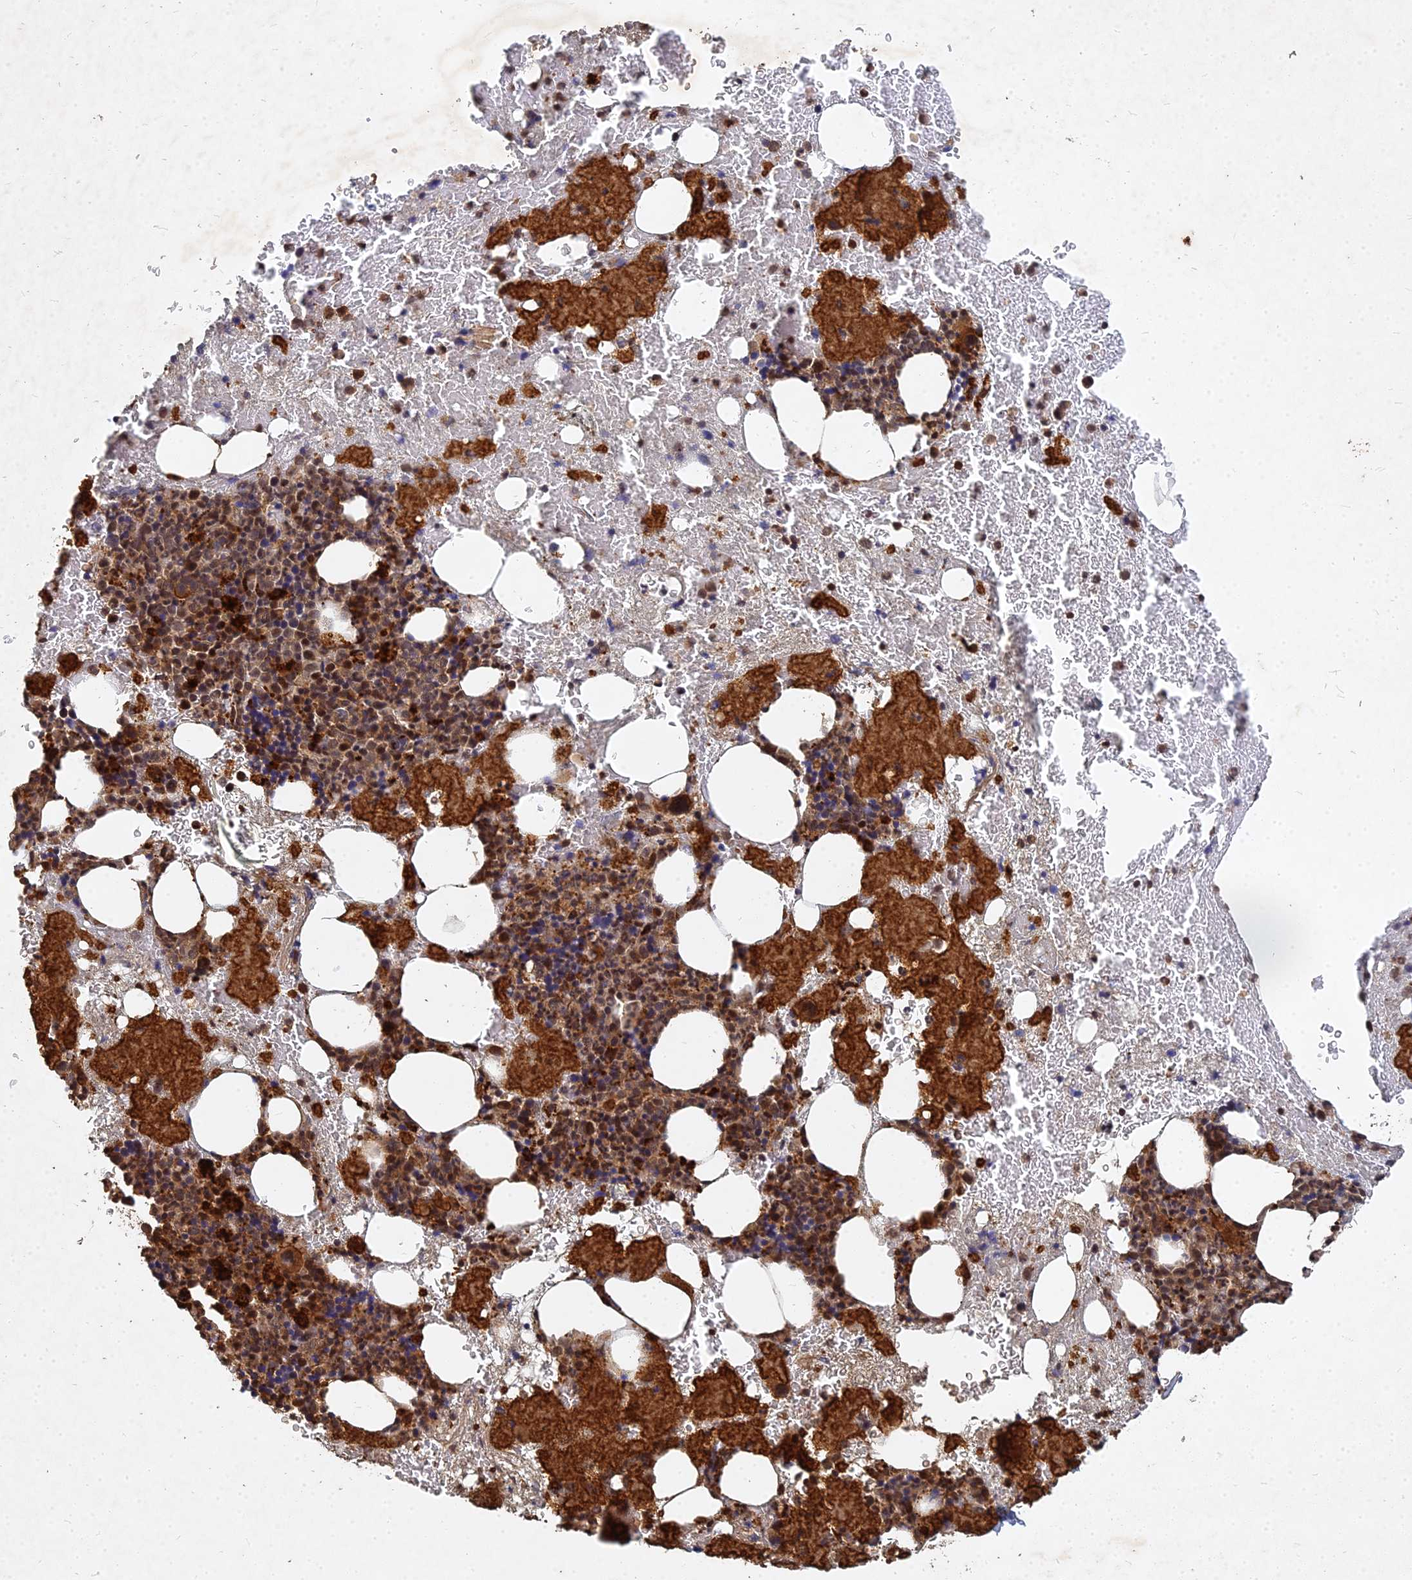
{"staining": {"intensity": "moderate", "quantity": ">75%", "location": "cytoplasmic/membranous,nuclear"}, "tissue": "bone marrow", "cell_type": "Hematopoietic cells", "image_type": "normal", "snomed": [{"axis": "morphology", "description": "Normal tissue, NOS"}, {"axis": "topography", "description": "Bone marrow"}], "caption": "Bone marrow stained for a protein (brown) displays moderate cytoplasmic/membranous,nuclear positive expression in about >75% of hematopoietic cells.", "gene": "UBE2W", "patient": {"sex": "male", "age": 53}}